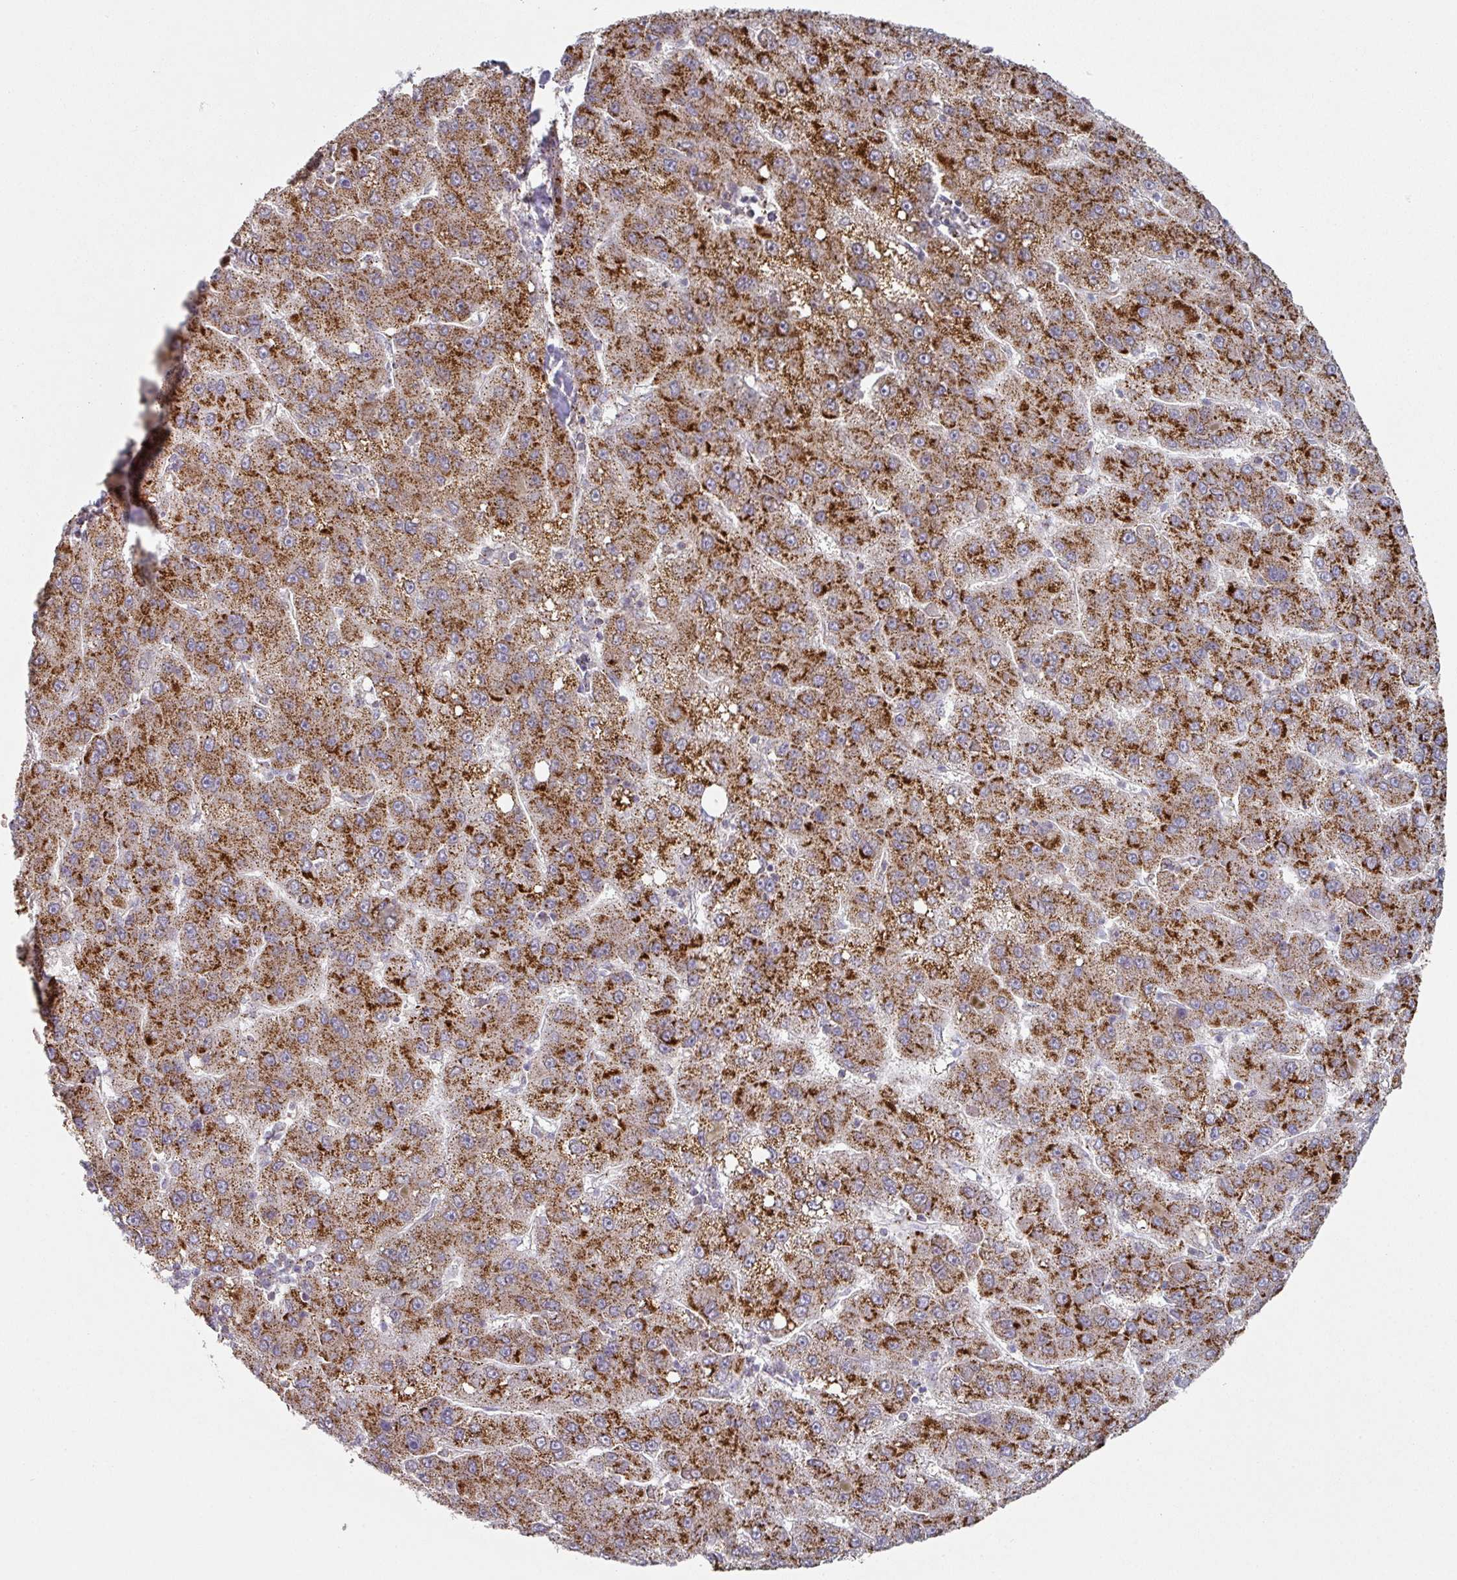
{"staining": {"intensity": "strong", "quantity": ">75%", "location": "cytoplasmic/membranous"}, "tissue": "liver cancer", "cell_type": "Tumor cells", "image_type": "cancer", "snomed": [{"axis": "morphology", "description": "Carcinoma, Hepatocellular, NOS"}, {"axis": "topography", "description": "Liver"}], "caption": "A high-resolution micrograph shows IHC staining of liver cancer (hepatocellular carcinoma), which displays strong cytoplasmic/membranous positivity in about >75% of tumor cells.", "gene": "CCDC85B", "patient": {"sex": "female", "age": 82}}